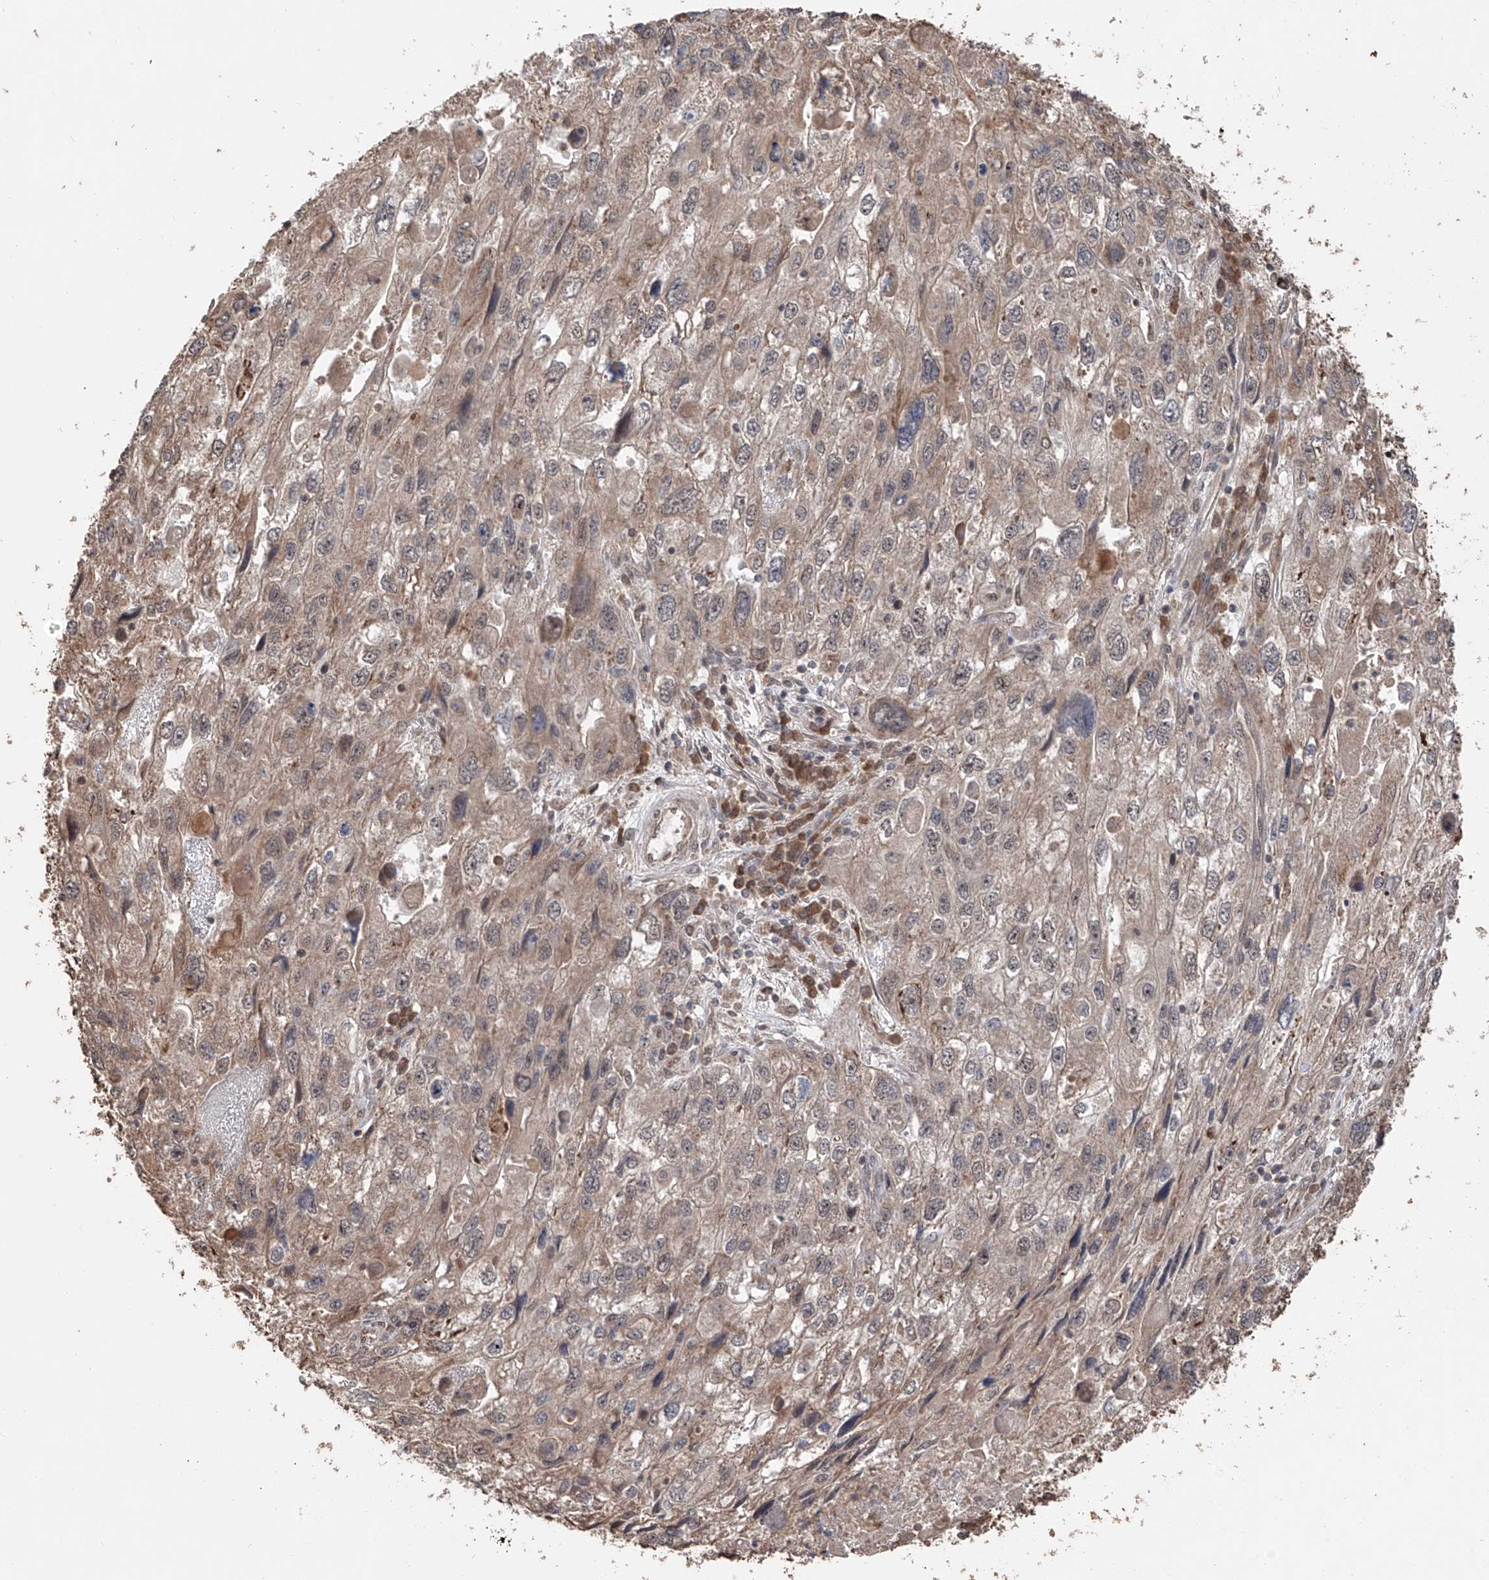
{"staining": {"intensity": "moderate", "quantity": "25%-75%", "location": "cytoplasmic/membranous,nuclear"}, "tissue": "endometrial cancer", "cell_type": "Tumor cells", "image_type": "cancer", "snomed": [{"axis": "morphology", "description": "Adenocarcinoma, NOS"}, {"axis": "topography", "description": "Endometrium"}], "caption": "A brown stain highlights moderate cytoplasmic/membranous and nuclear expression of a protein in human adenocarcinoma (endometrial) tumor cells.", "gene": "FAM135A", "patient": {"sex": "female", "age": 49}}